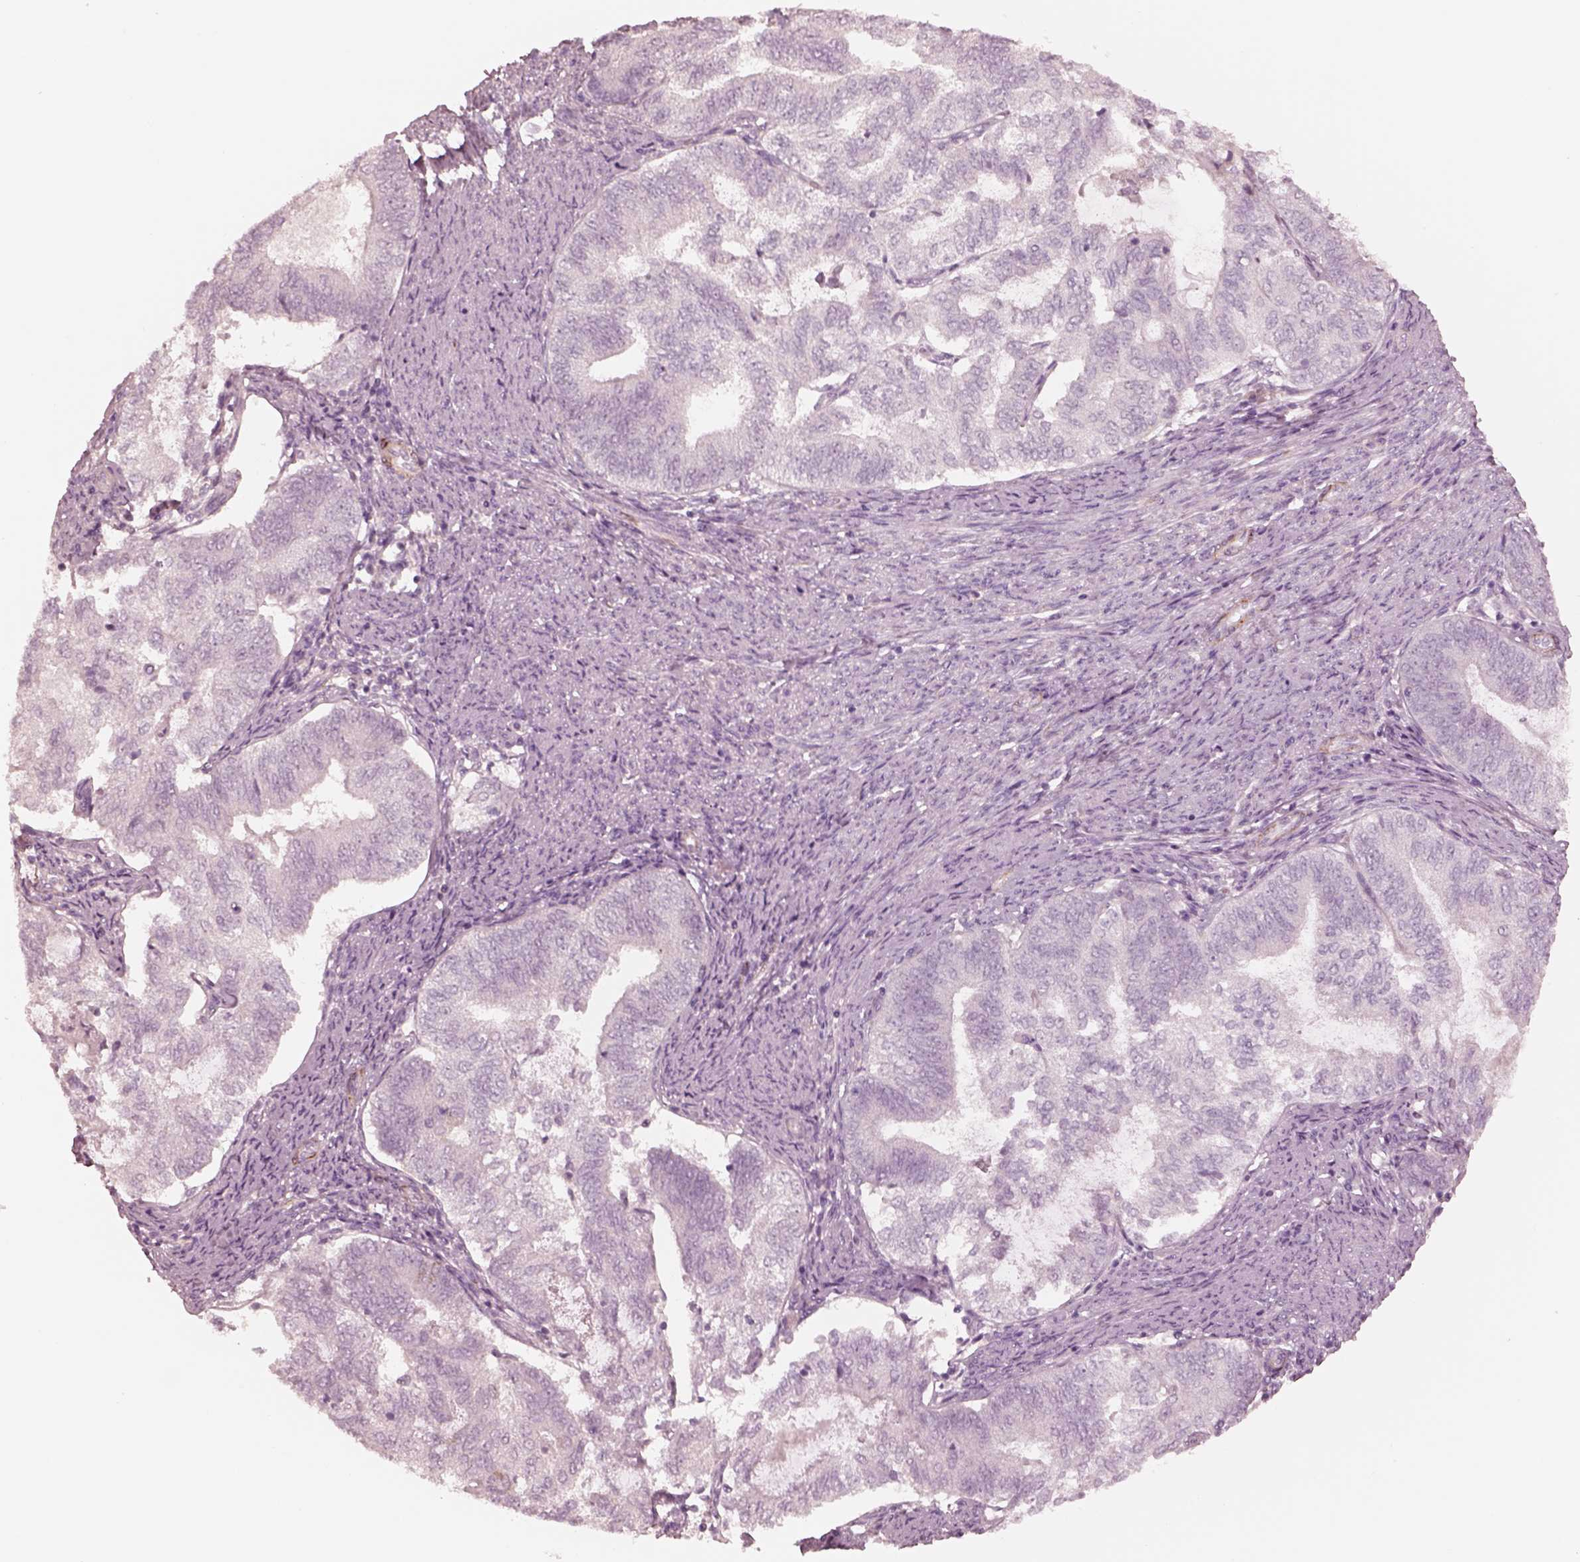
{"staining": {"intensity": "negative", "quantity": "none", "location": "none"}, "tissue": "endometrial cancer", "cell_type": "Tumor cells", "image_type": "cancer", "snomed": [{"axis": "morphology", "description": "Adenocarcinoma, NOS"}, {"axis": "topography", "description": "Endometrium"}], "caption": "DAB immunohistochemical staining of human endometrial adenocarcinoma exhibits no significant expression in tumor cells.", "gene": "DNAAF9", "patient": {"sex": "female", "age": 65}}